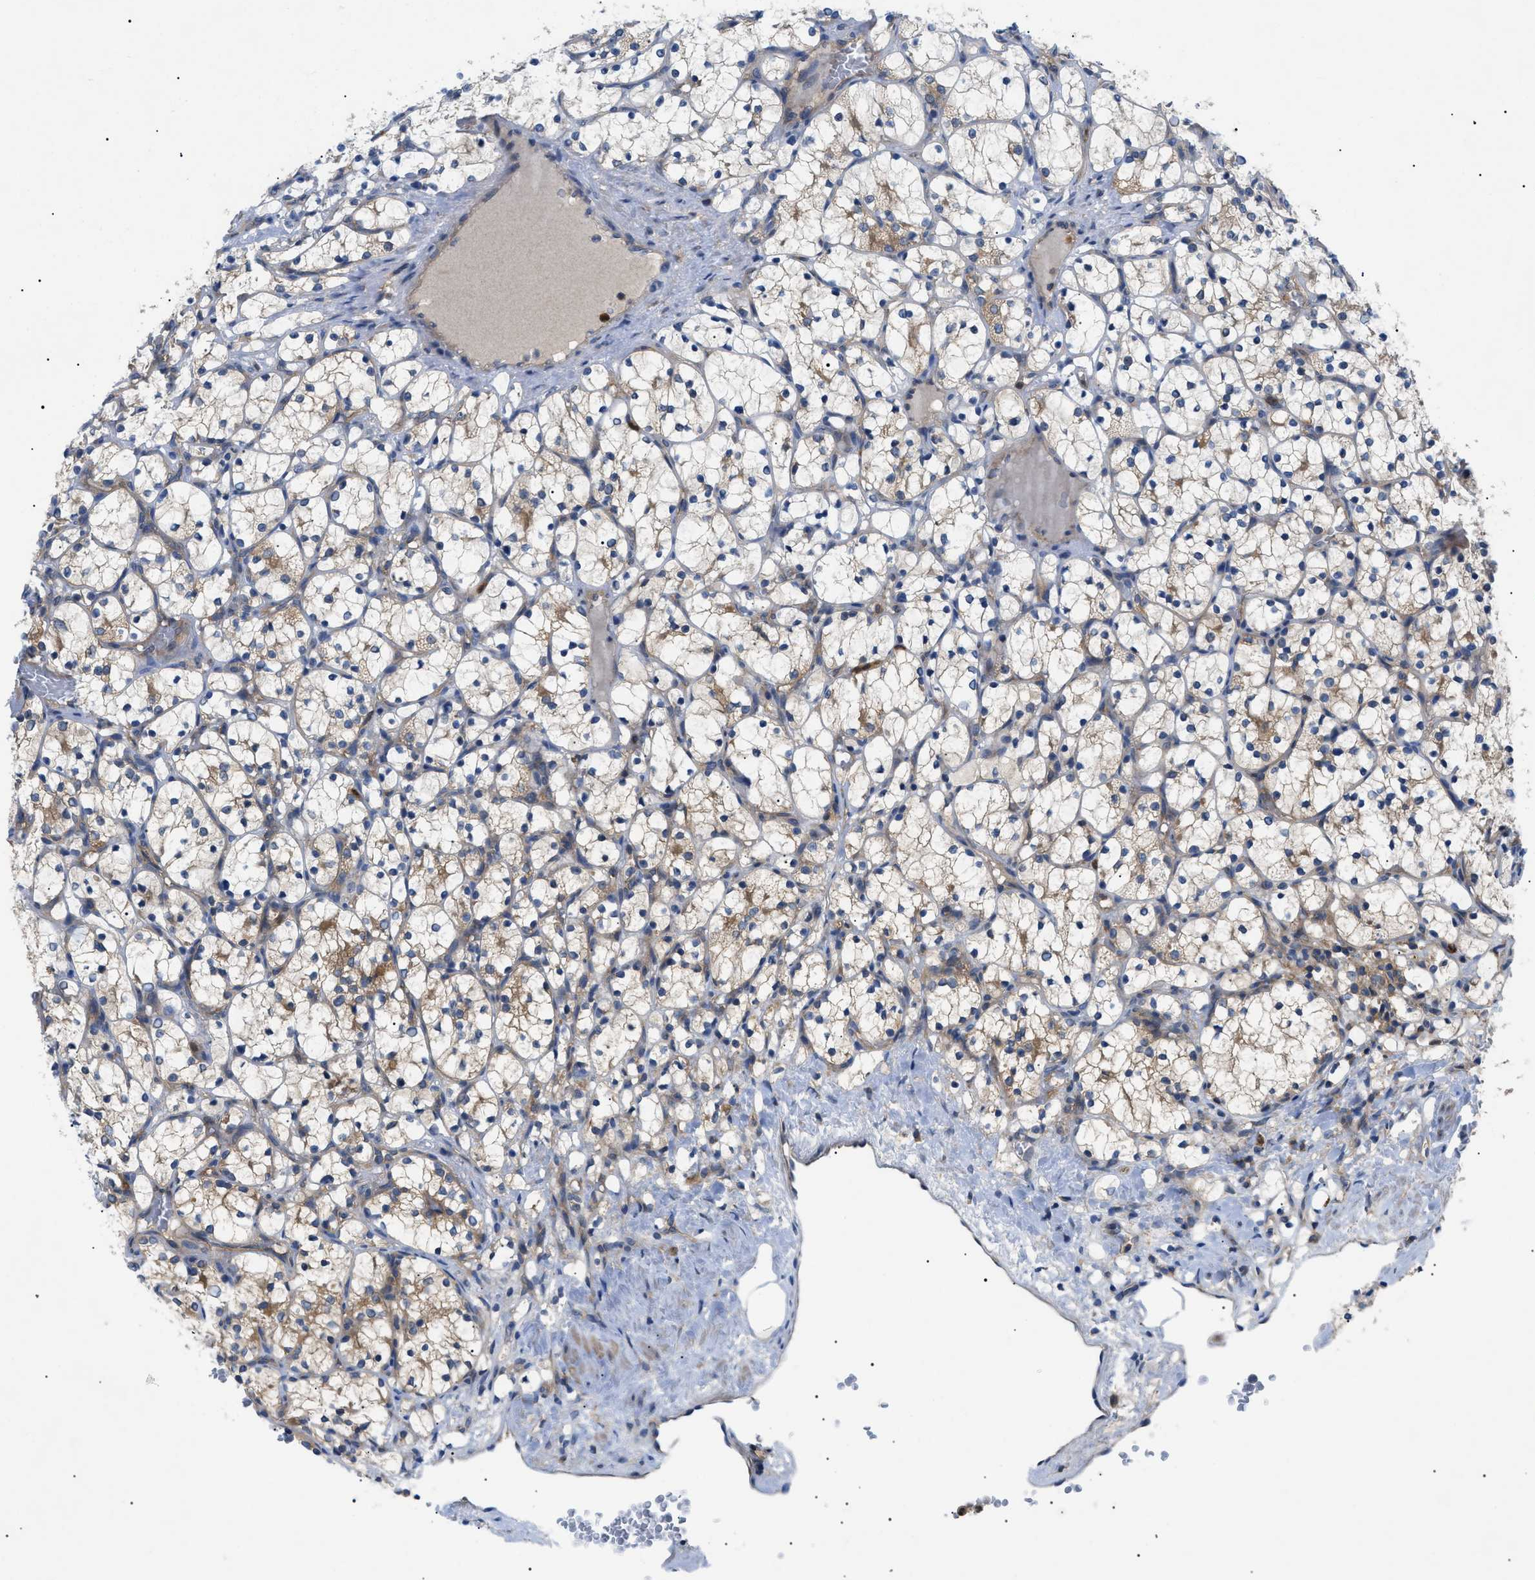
{"staining": {"intensity": "weak", "quantity": "25%-75%", "location": "cytoplasmic/membranous"}, "tissue": "renal cancer", "cell_type": "Tumor cells", "image_type": "cancer", "snomed": [{"axis": "morphology", "description": "Adenocarcinoma, NOS"}, {"axis": "topography", "description": "Kidney"}], "caption": "Weak cytoplasmic/membranous expression for a protein is present in about 25%-75% of tumor cells of renal adenocarcinoma using immunohistochemistry (IHC).", "gene": "RIPK1", "patient": {"sex": "female", "age": 69}}